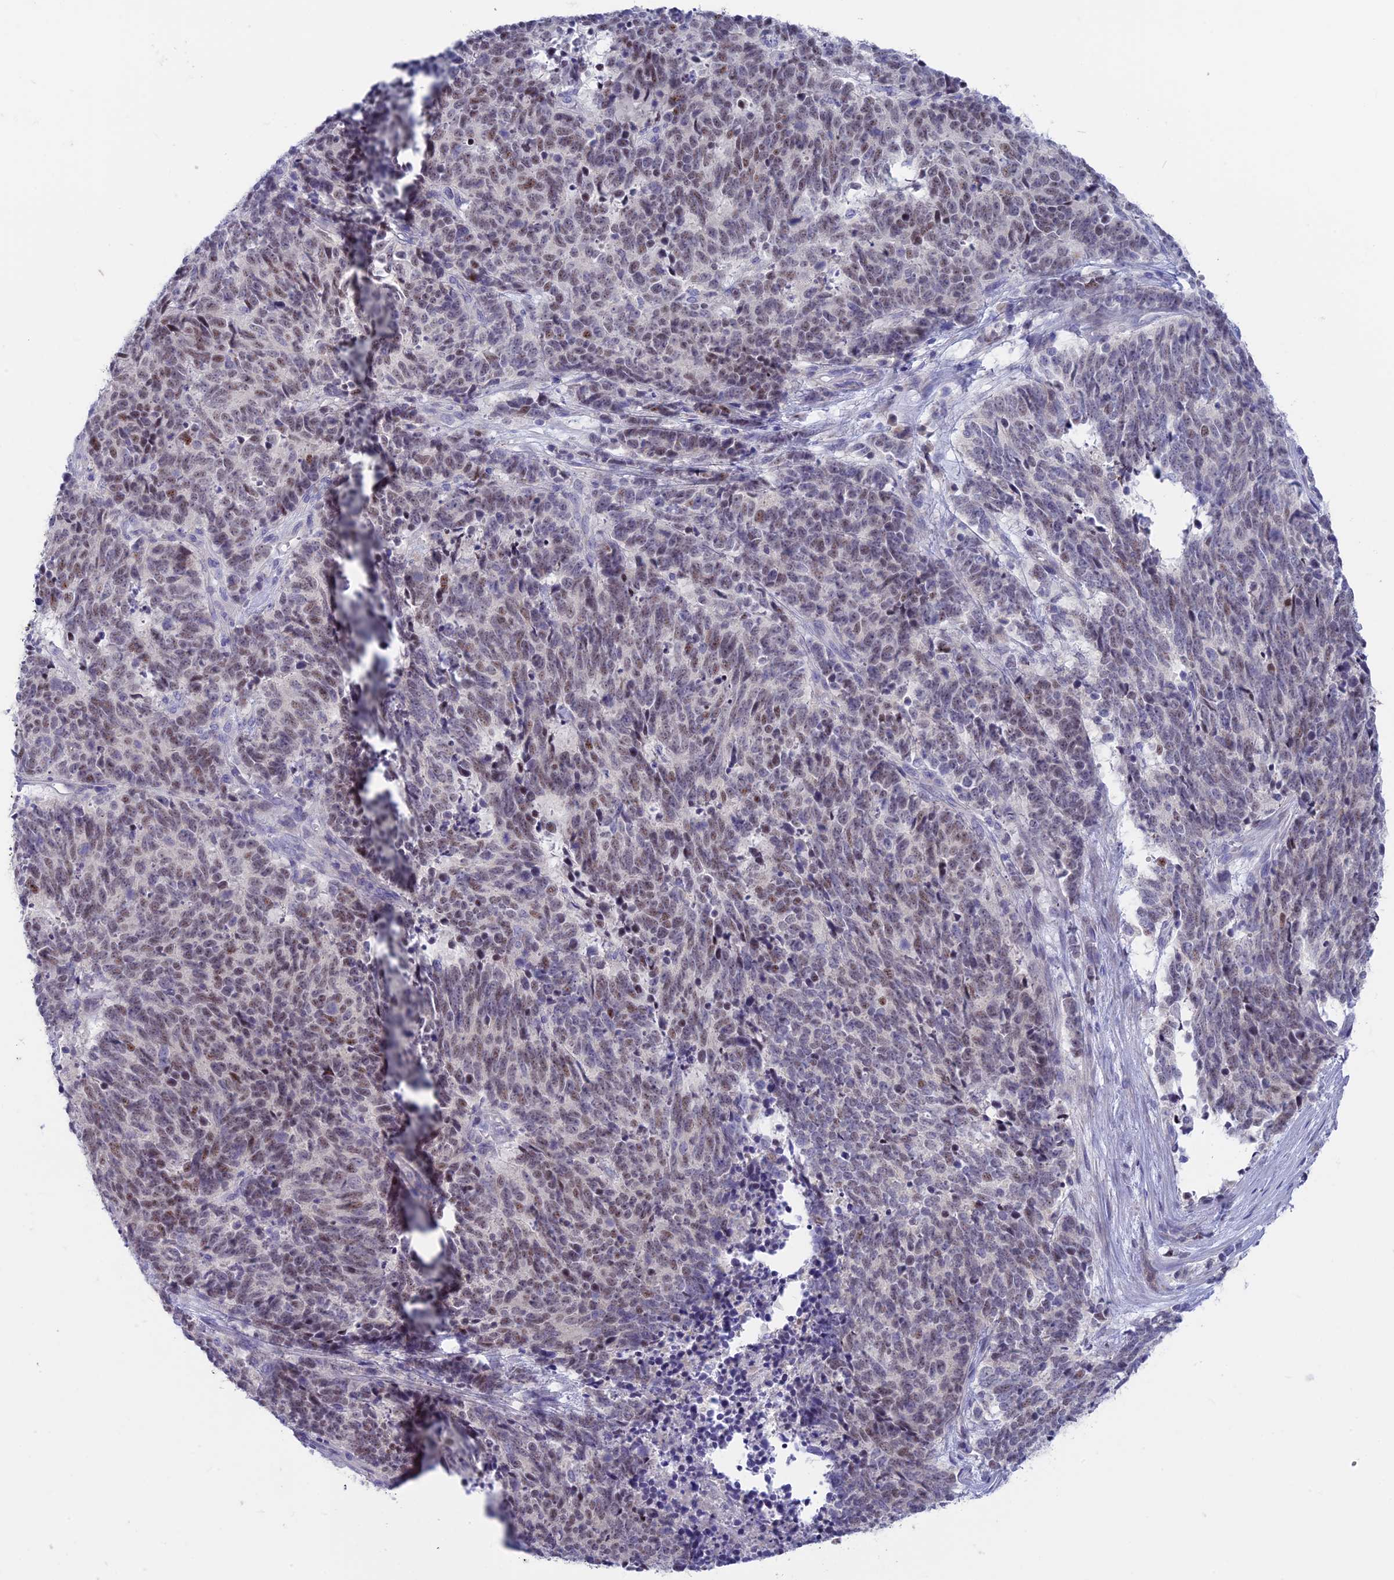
{"staining": {"intensity": "weak", "quantity": "25%-75%", "location": "nuclear"}, "tissue": "cervical cancer", "cell_type": "Tumor cells", "image_type": "cancer", "snomed": [{"axis": "morphology", "description": "Squamous cell carcinoma, NOS"}, {"axis": "topography", "description": "Cervix"}], "caption": "Cervical cancer stained for a protein shows weak nuclear positivity in tumor cells.", "gene": "SNTN", "patient": {"sex": "female", "age": 29}}